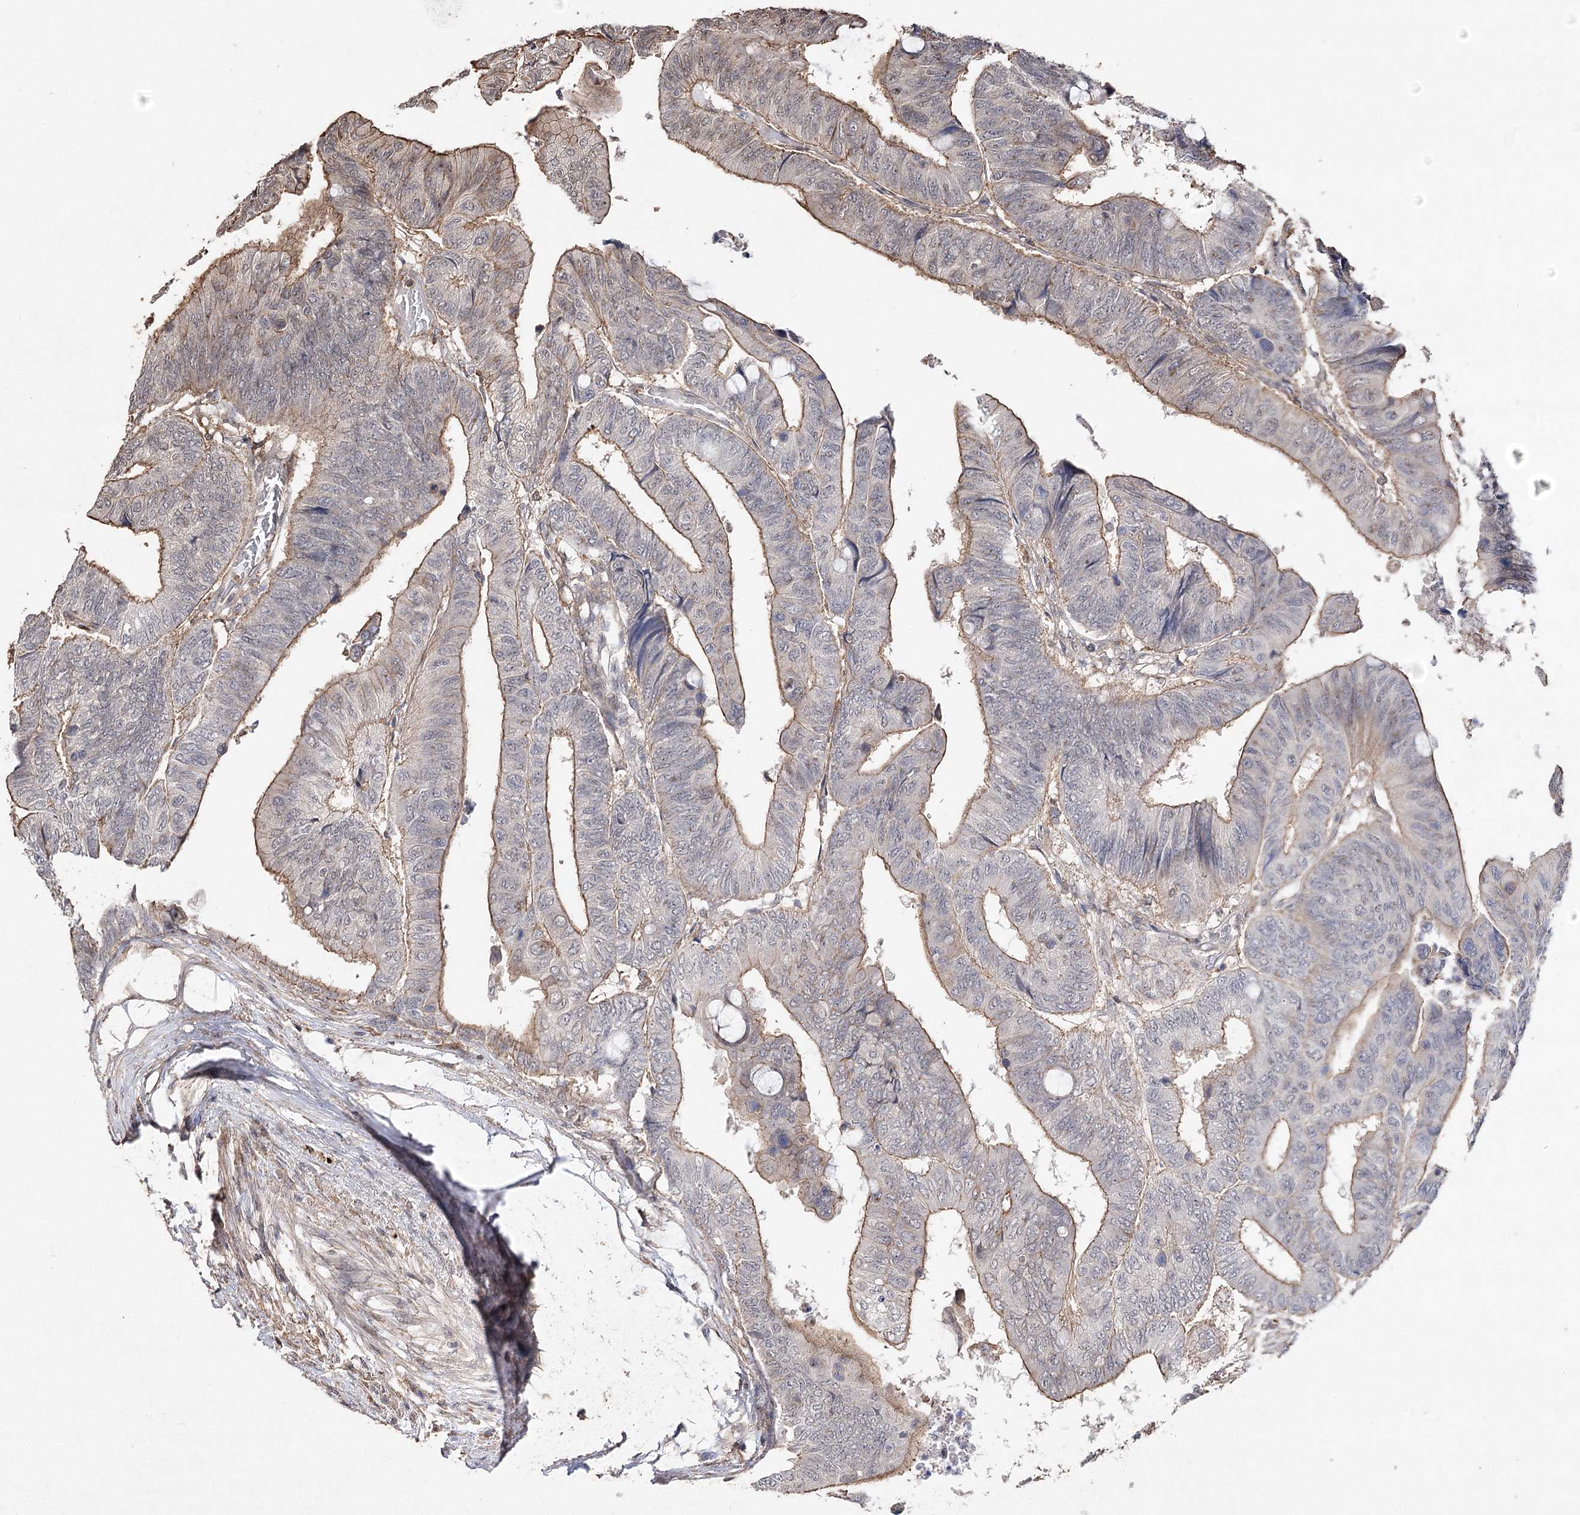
{"staining": {"intensity": "weak", "quantity": "25%-75%", "location": "cytoplasmic/membranous"}, "tissue": "colorectal cancer", "cell_type": "Tumor cells", "image_type": "cancer", "snomed": [{"axis": "morphology", "description": "Normal tissue, NOS"}, {"axis": "morphology", "description": "Adenocarcinoma, NOS"}, {"axis": "topography", "description": "Rectum"}, {"axis": "topography", "description": "Peripheral nerve tissue"}], "caption": "The histopathology image shows staining of colorectal cancer, revealing weak cytoplasmic/membranous protein positivity (brown color) within tumor cells.", "gene": "OBSL1", "patient": {"sex": "male", "age": 92}}